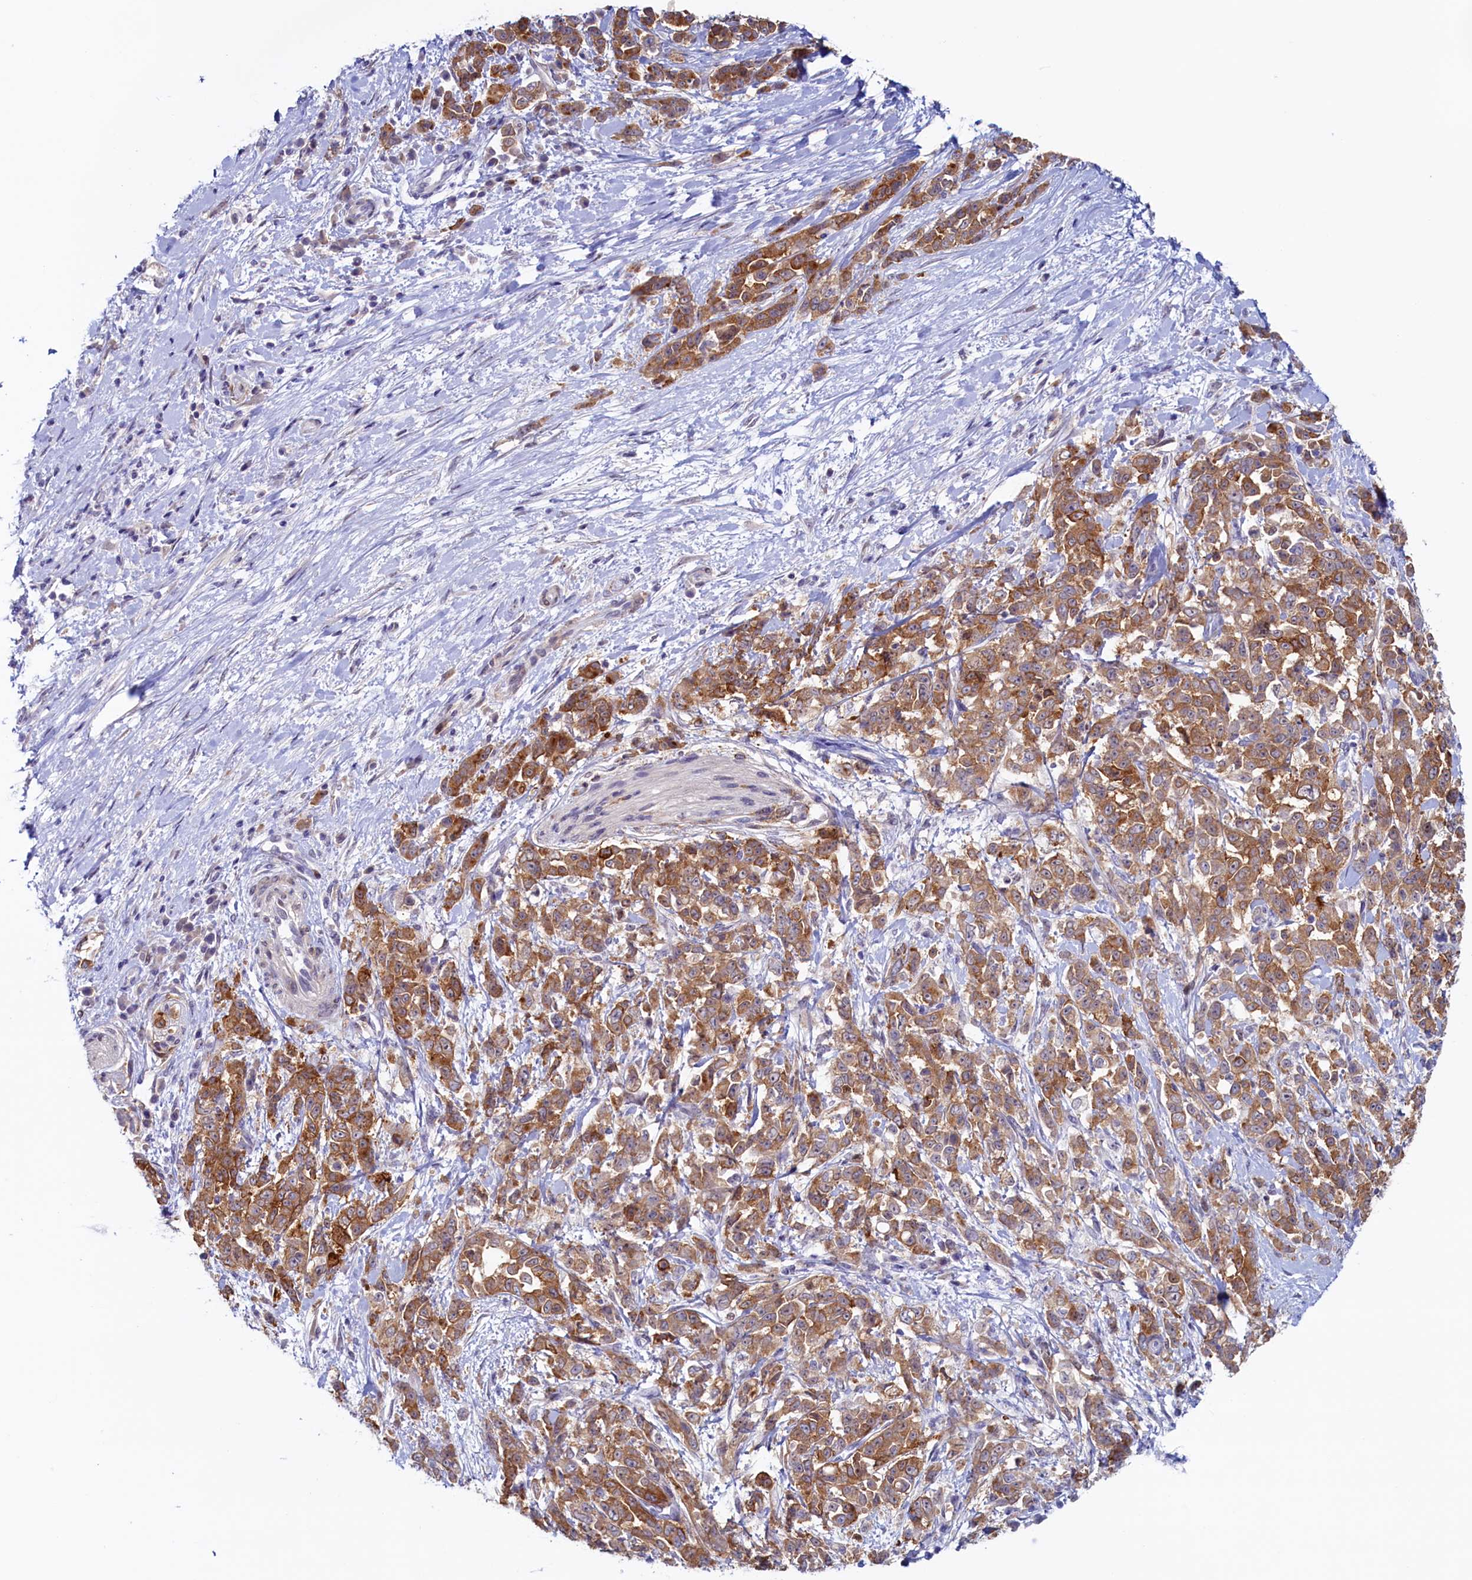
{"staining": {"intensity": "moderate", "quantity": ">75%", "location": "cytoplasmic/membranous"}, "tissue": "pancreatic cancer", "cell_type": "Tumor cells", "image_type": "cancer", "snomed": [{"axis": "morphology", "description": "Normal tissue, NOS"}, {"axis": "morphology", "description": "Adenocarcinoma, NOS"}, {"axis": "topography", "description": "Pancreas"}], "caption": "Tumor cells reveal moderate cytoplasmic/membranous positivity in approximately >75% of cells in pancreatic cancer (adenocarcinoma).", "gene": "PACSIN3", "patient": {"sex": "female", "age": 64}}